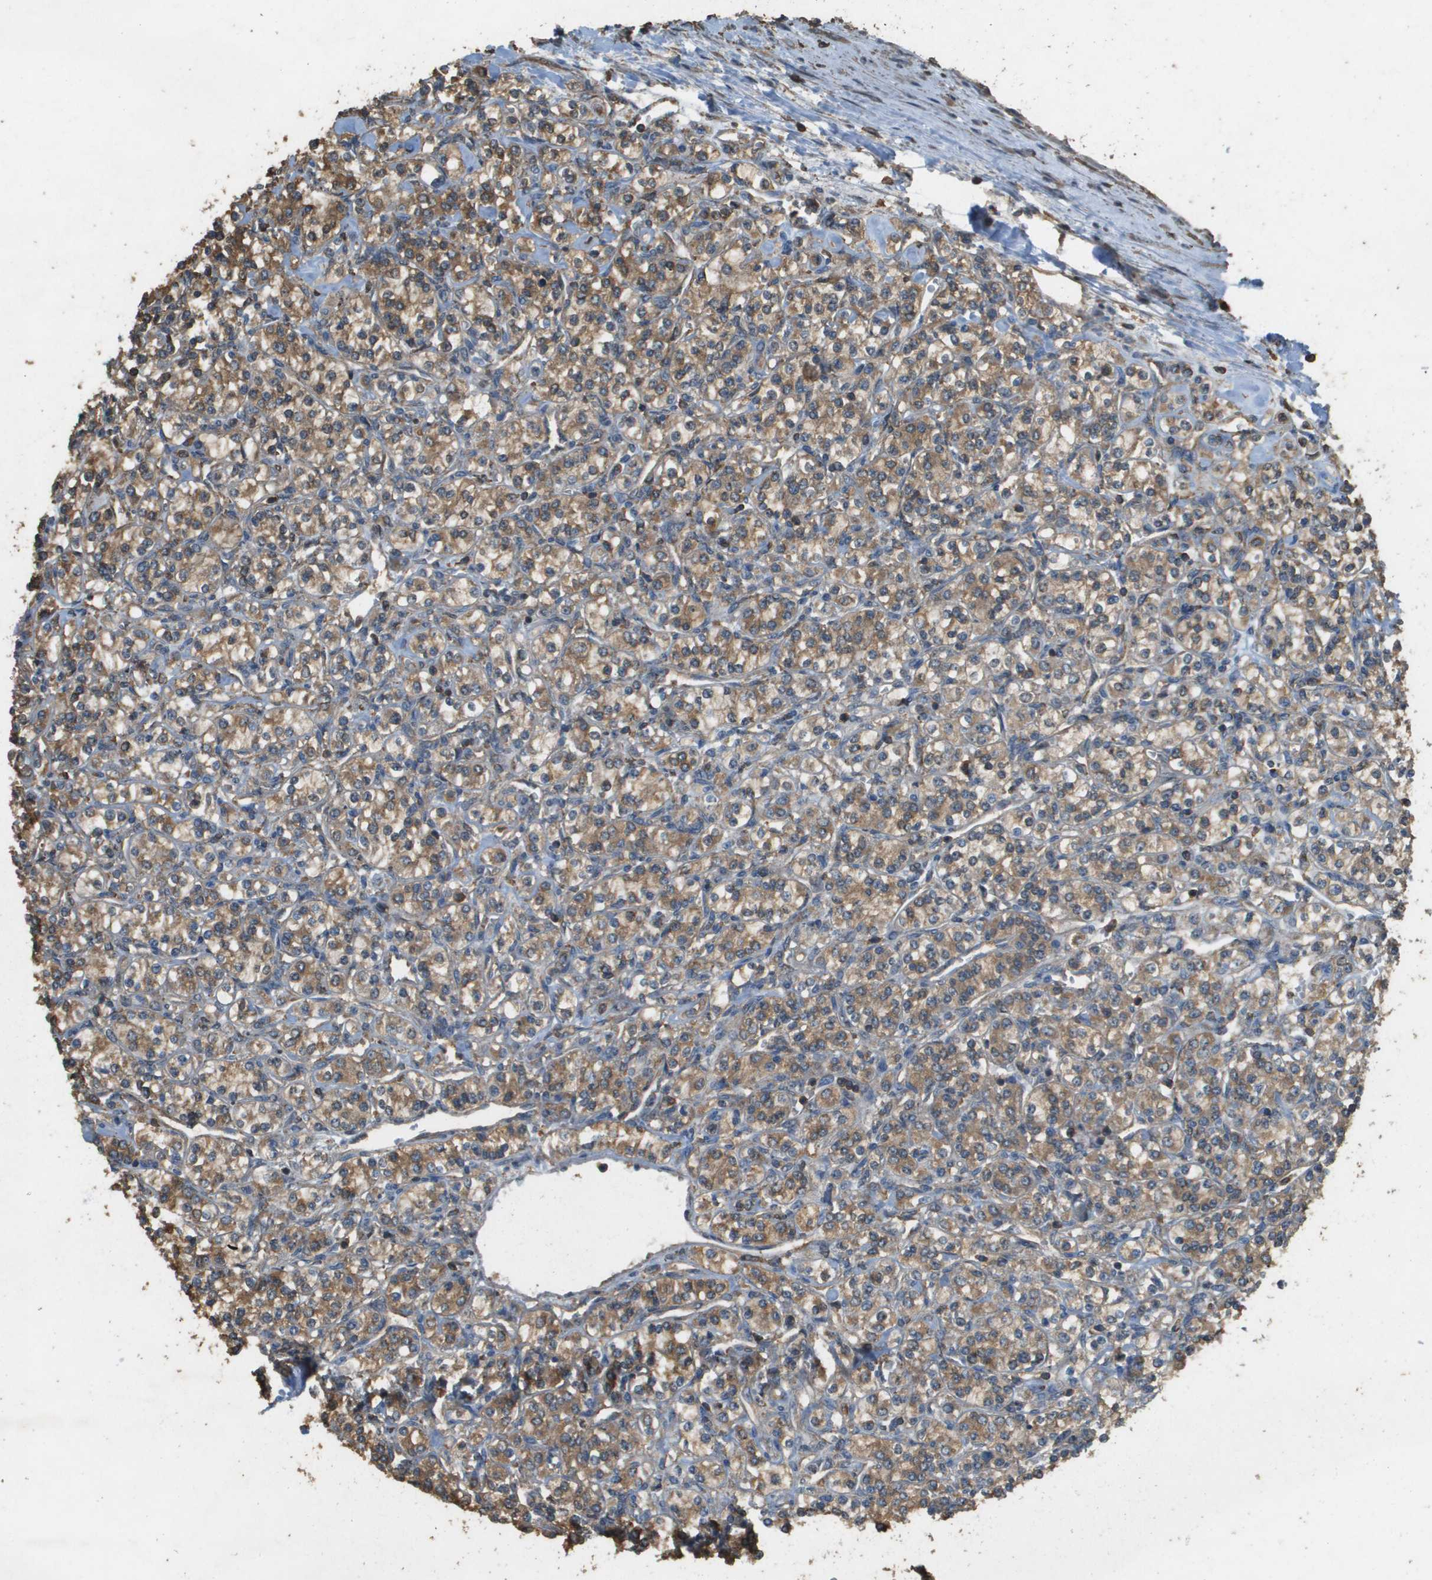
{"staining": {"intensity": "moderate", "quantity": ">75%", "location": "cytoplasmic/membranous"}, "tissue": "renal cancer", "cell_type": "Tumor cells", "image_type": "cancer", "snomed": [{"axis": "morphology", "description": "Adenocarcinoma, NOS"}, {"axis": "topography", "description": "Kidney"}], "caption": "A histopathology image of human adenocarcinoma (renal) stained for a protein reveals moderate cytoplasmic/membranous brown staining in tumor cells.", "gene": "MS4A7", "patient": {"sex": "male", "age": 77}}